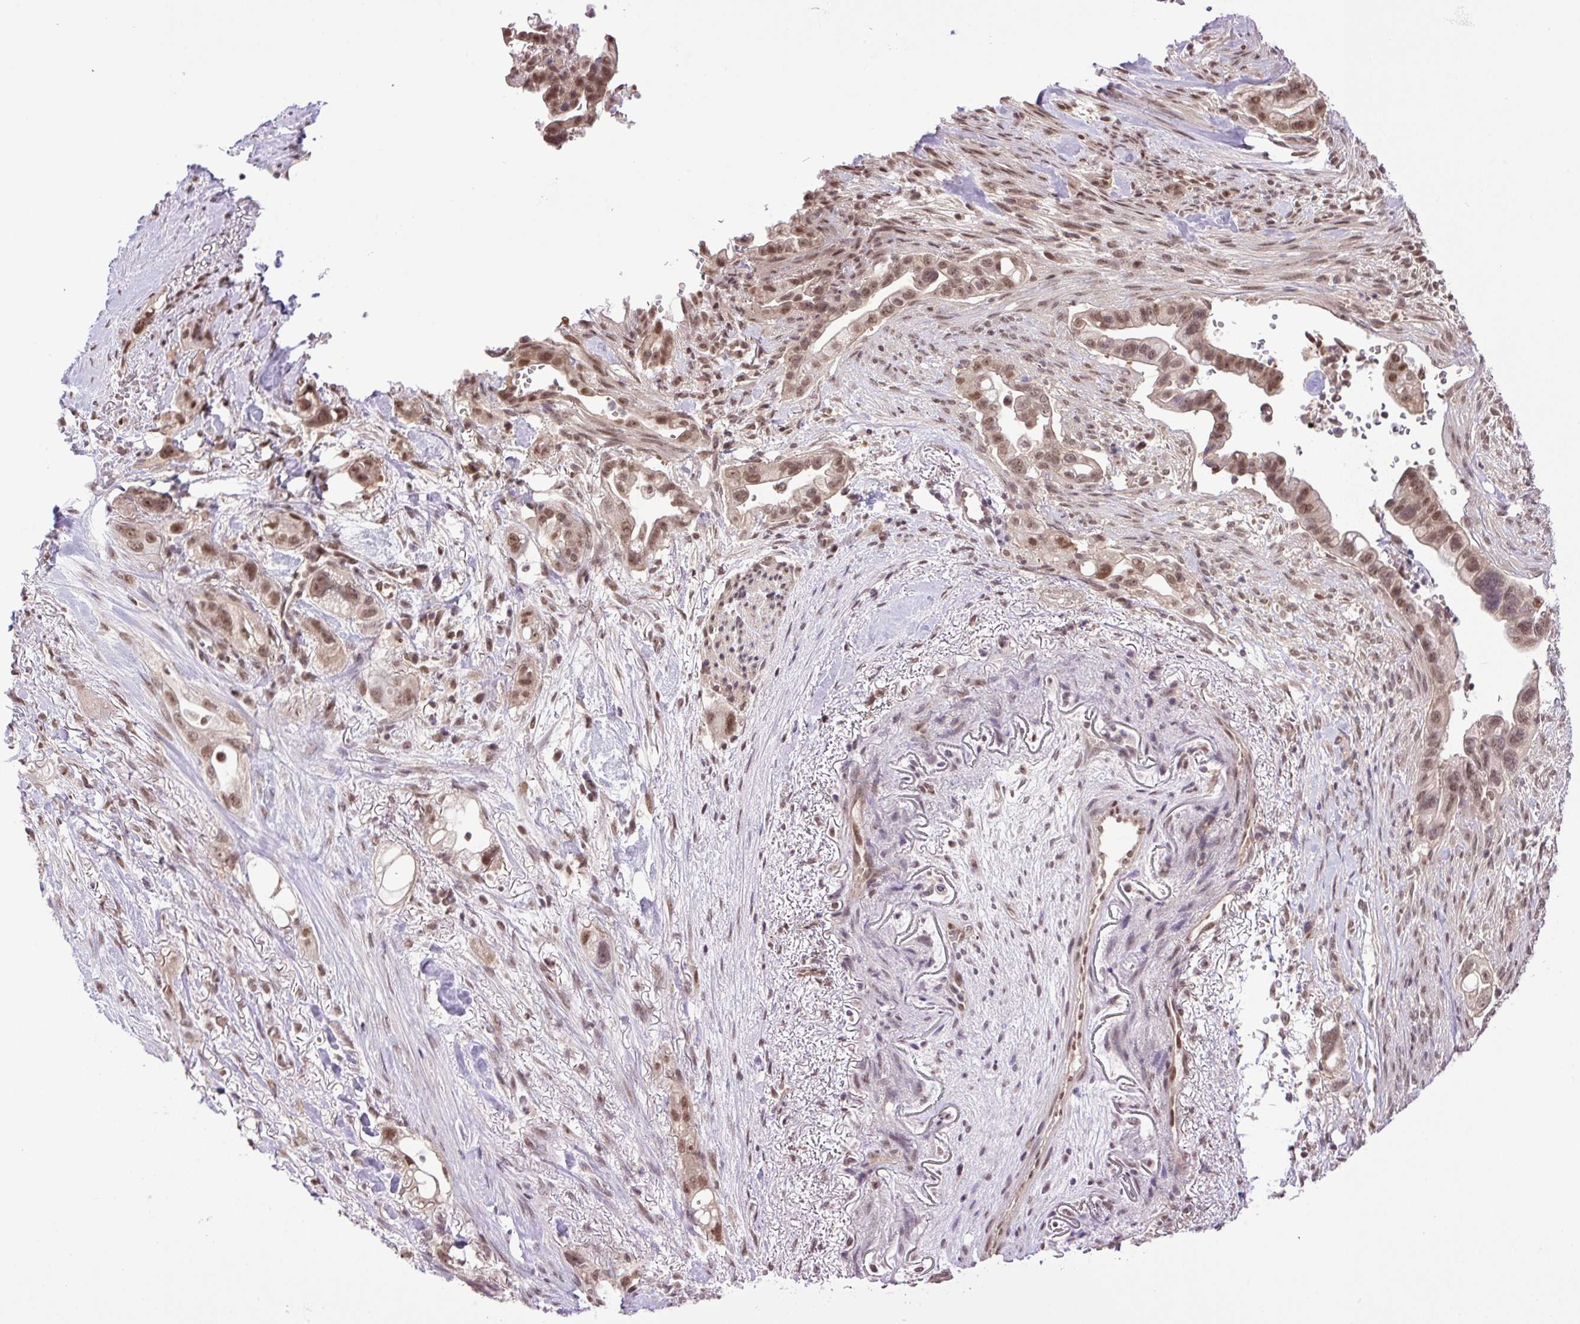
{"staining": {"intensity": "moderate", "quantity": ">75%", "location": "nuclear"}, "tissue": "pancreatic cancer", "cell_type": "Tumor cells", "image_type": "cancer", "snomed": [{"axis": "morphology", "description": "Adenocarcinoma, NOS"}, {"axis": "topography", "description": "Pancreas"}], "caption": "A brown stain shows moderate nuclear staining of a protein in pancreatic cancer (adenocarcinoma) tumor cells.", "gene": "SGTA", "patient": {"sex": "male", "age": 44}}